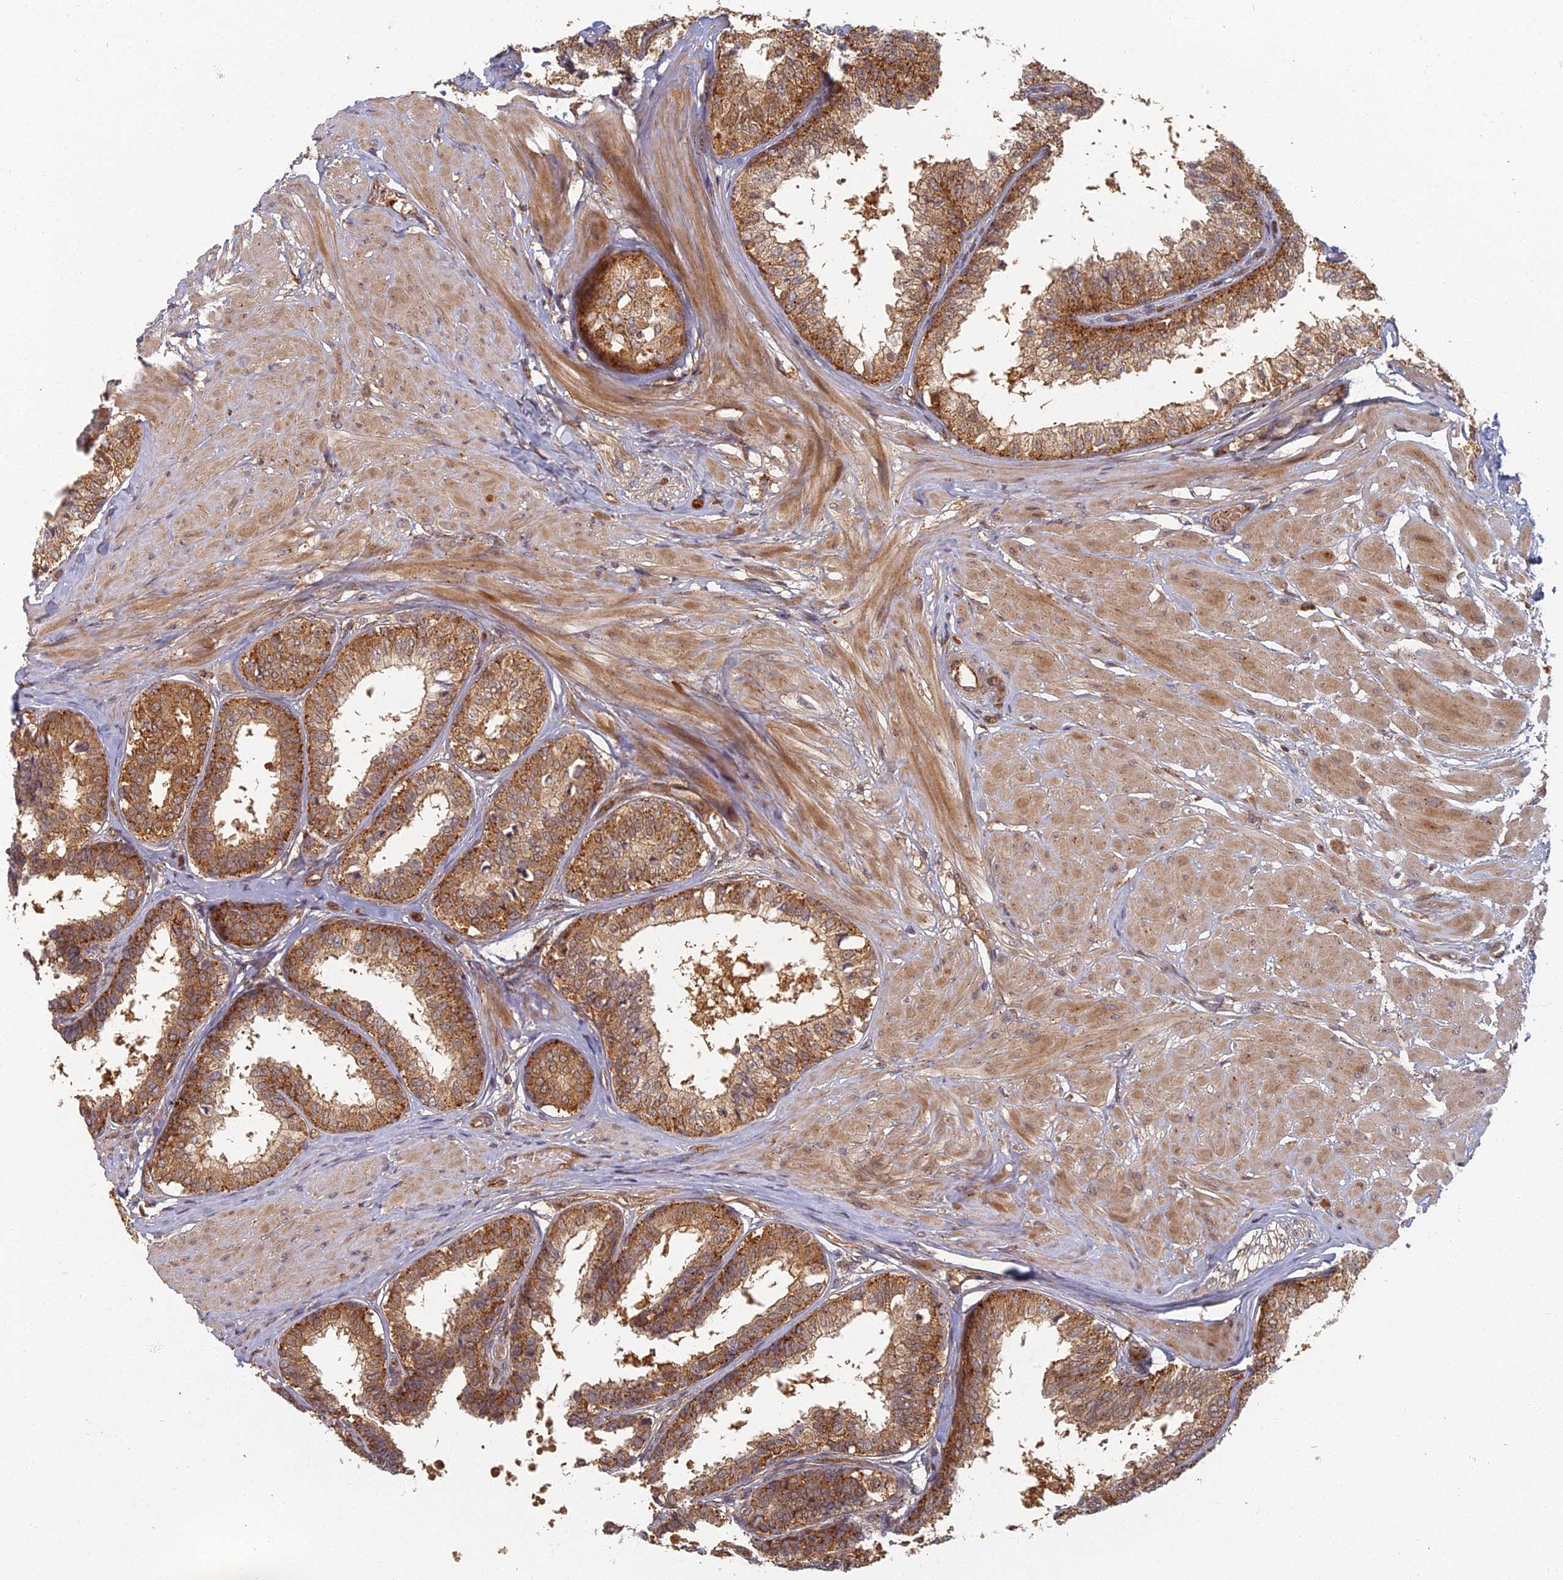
{"staining": {"intensity": "moderate", "quantity": ">75%", "location": "cytoplasmic/membranous"}, "tissue": "prostate", "cell_type": "Glandular cells", "image_type": "normal", "snomed": [{"axis": "morphology", "description": "Normal tissue, NOS"}, {"axis": "topography", "description": "Prostate"}], "caption": "Immunohistochemistry of normal human prostate exhibits medium levels of moderate cytoplasmic/membranous staining in about >75% of glandular cells.", "gene": "INO80D", "patient": {"sex": "male", "age": 48}}